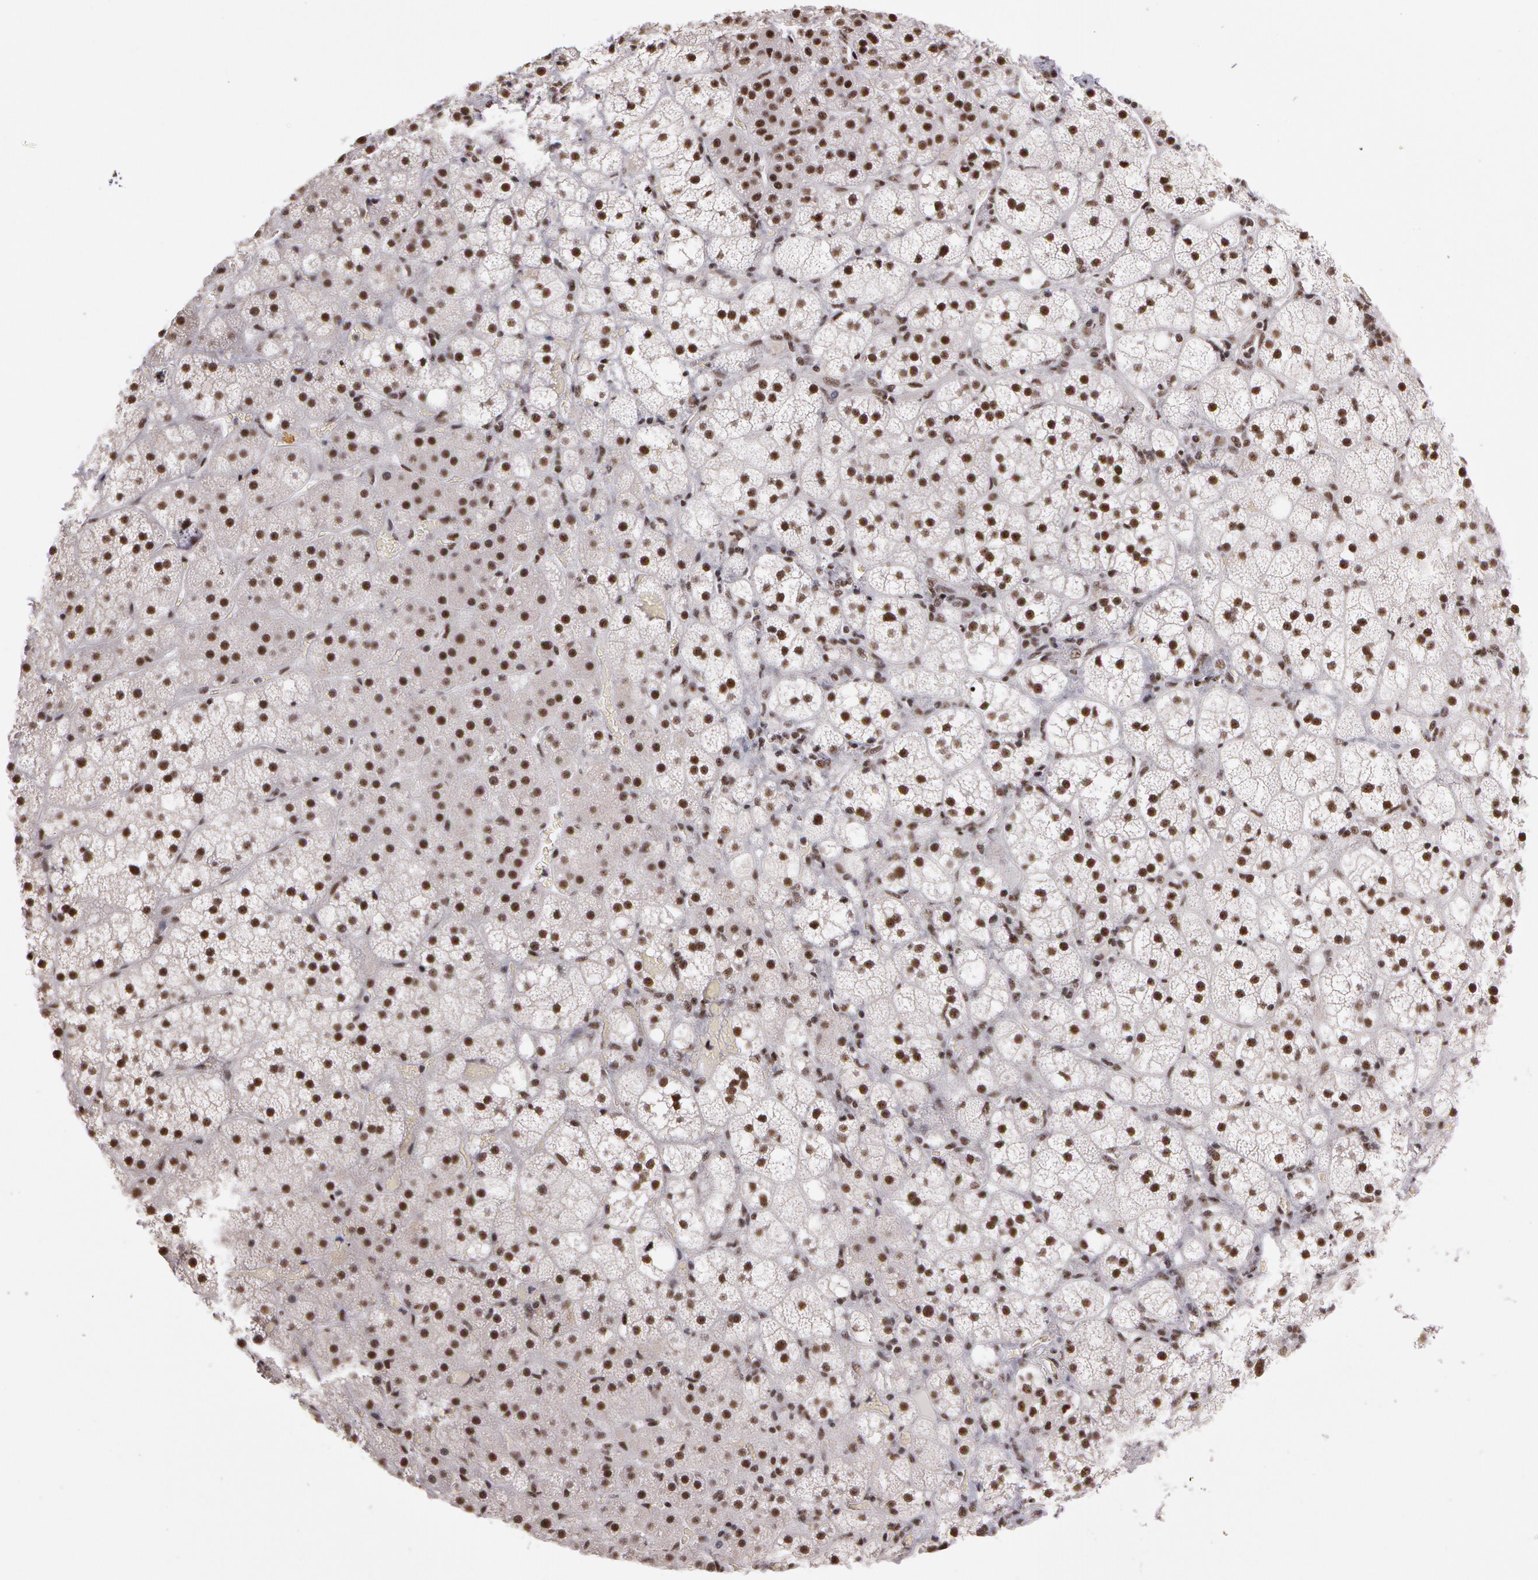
{"staining": {"intensity": "strong", "quantity": ">75%", "location": "nuclear"}, "tissue": "adrenal gland", "cell_type": "Glandular cells", "image_type": "normal", "snomed": [{"axis": "morphology", "description": "Normal tissue, NOS"}, {"axis": "topography", "description": "Adrenal gland"}], "caption": "Immunohistochemical staining of normal human adrenal gland displays strong nuclear protein staining in approximately >75% of glandular cells.", "gene": "PNN", "patient": {"sex": "male", "age": 53}}